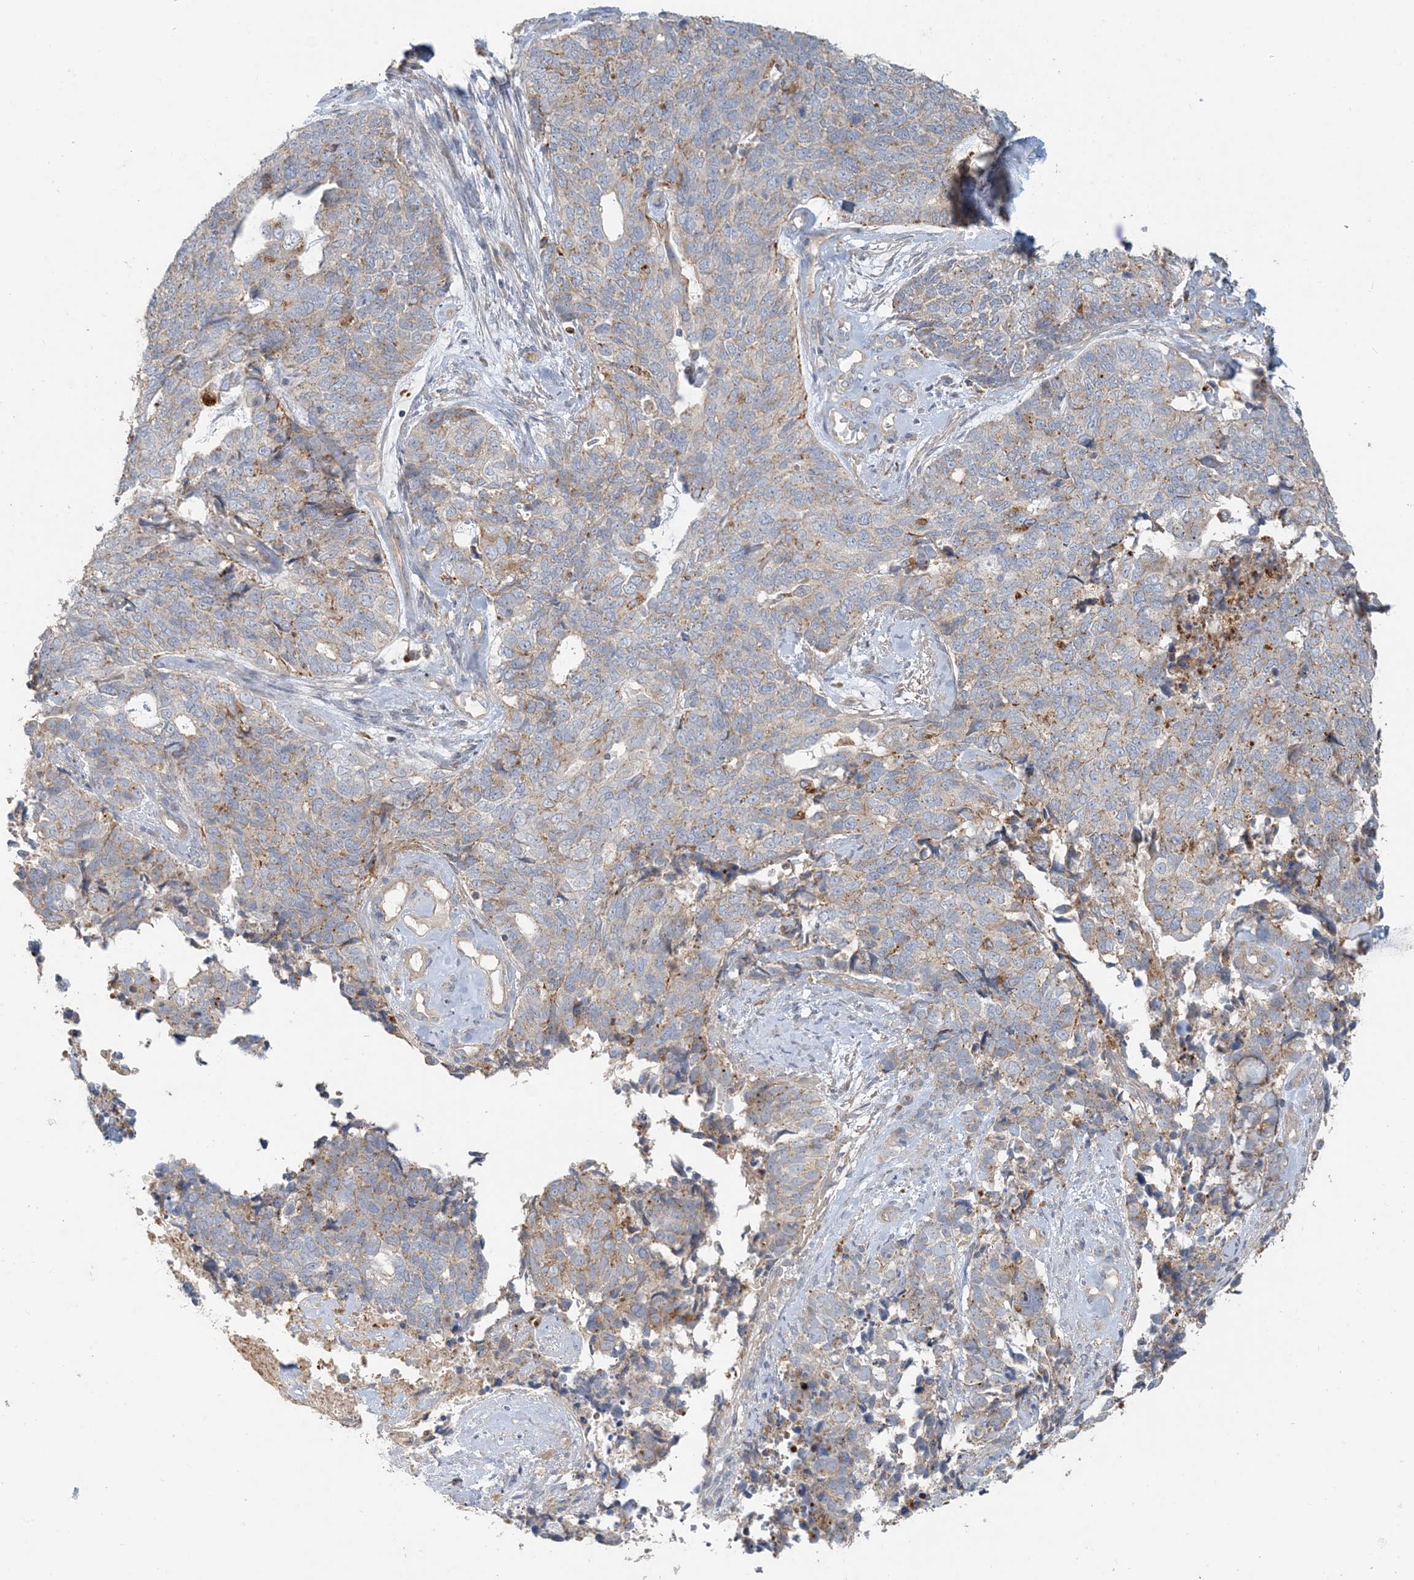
{"staining": {"intensity": "weak", "quantity": "25%-75%", "location": "cytoplasmic/membranous"}, "tissue": "cervical cancer", "cell_type": "Tumor cells", "image_type": "cancer", "snomed": [{"axis": "morphology", "description": "Squamous cell carcinoma, NOS"}, {"axis": "topography", "description": "Cervix"}], "caption": "Immunohistochemical staining of human cervical squamous cell carcinoma shows low levels of weak cytoplasmic/membranous positivity in approximately 25%-75% of tumor cells. (IHC, brightfield microscopy, high magnification).", "gene": "SPPL2A", "patient": {"sex": "female", "age": 63}}